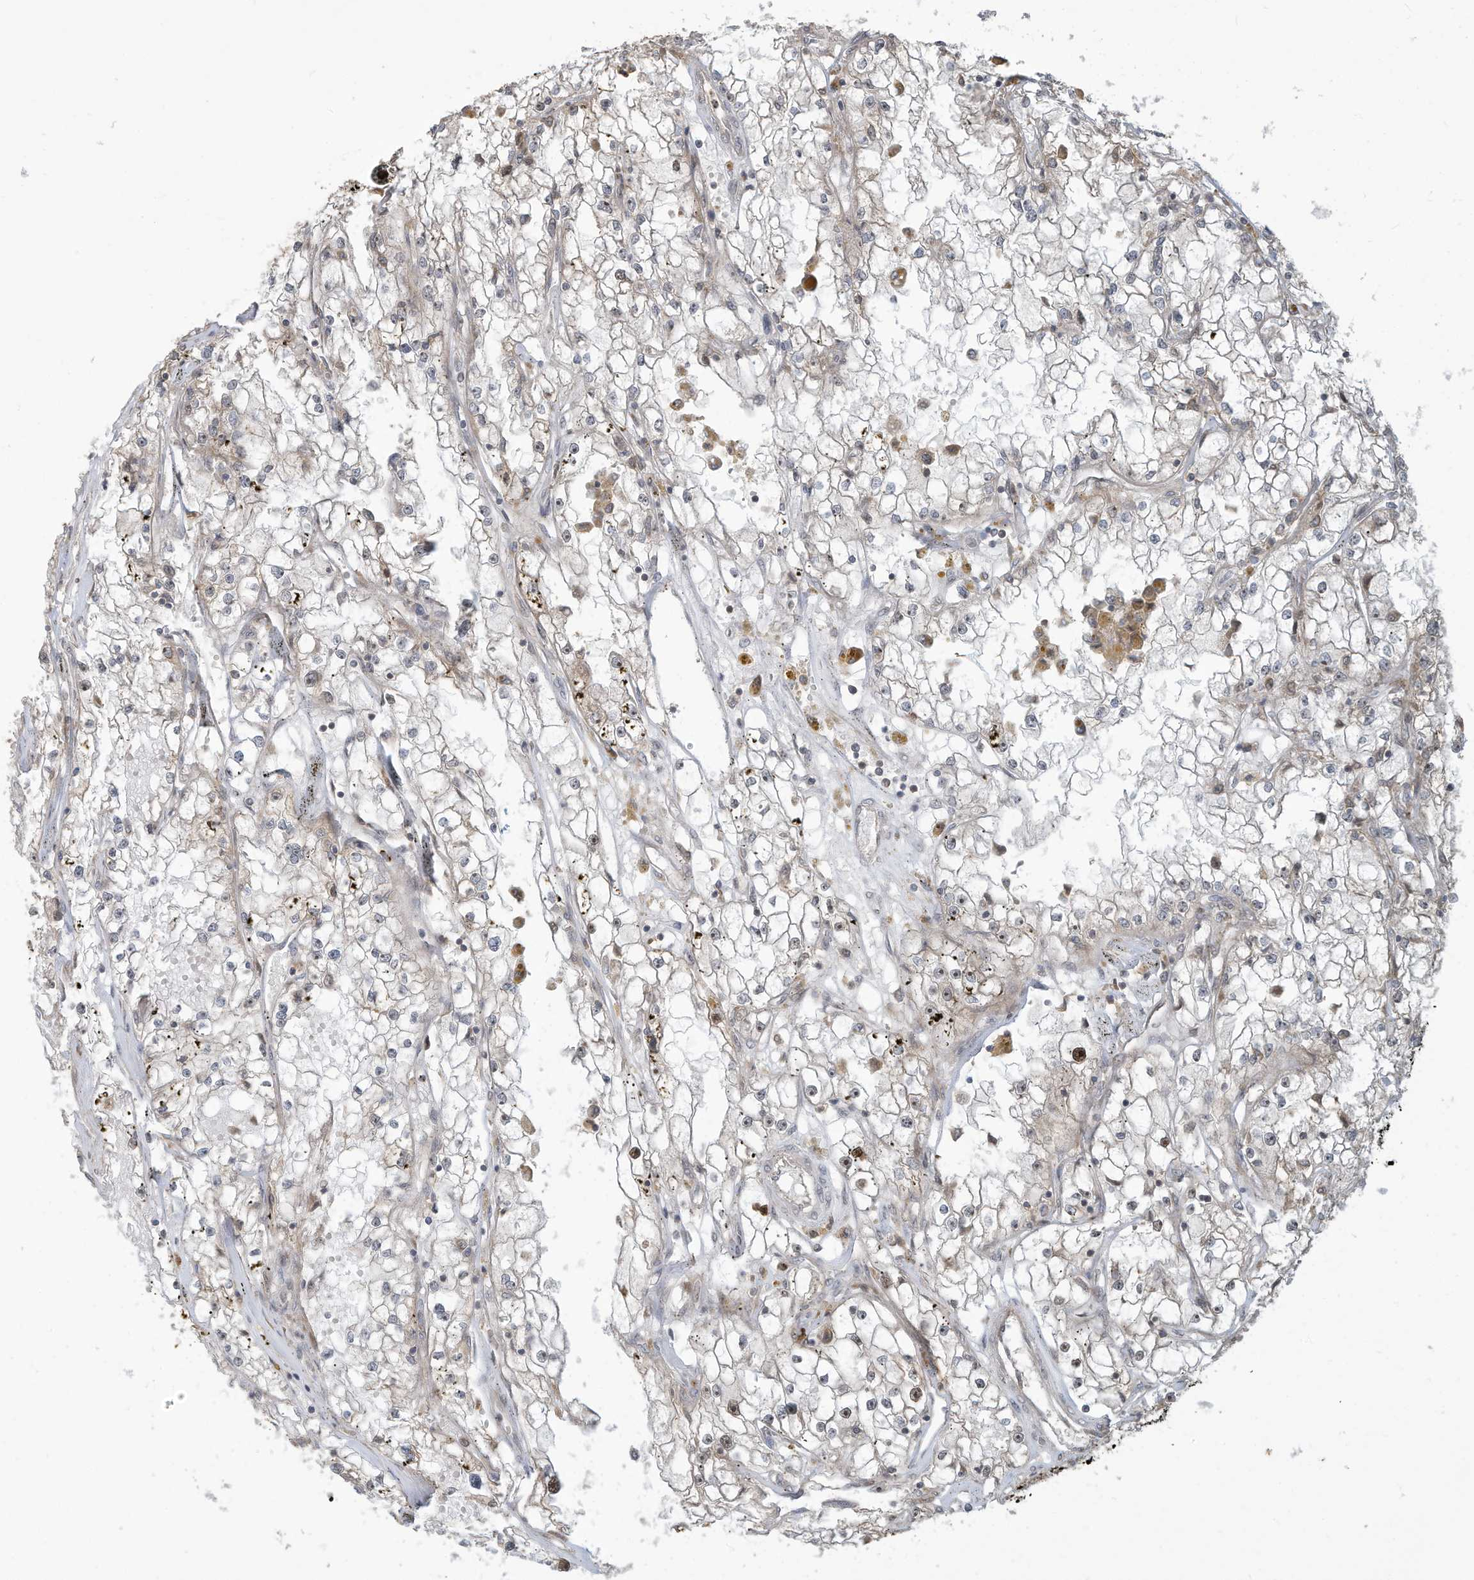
{"staining": {"intensity": "negative", "quantity": "none", "location": "none"}, "tissue": "renal cancer", "cell_type": "Tumor cells", "image_type": "cancer", "snomed": [{"axis": "morphology", "description": "Adenocarcinoma, NOS"}, {"axis": "topography", "description": "Kidney"}], "caption": "Renal adenocarcinoma was stained to show a protein in brown. There is no significant staining in tumor cells.", "gene": "CARF", "patient": {"sex": "male", "age": 56}}